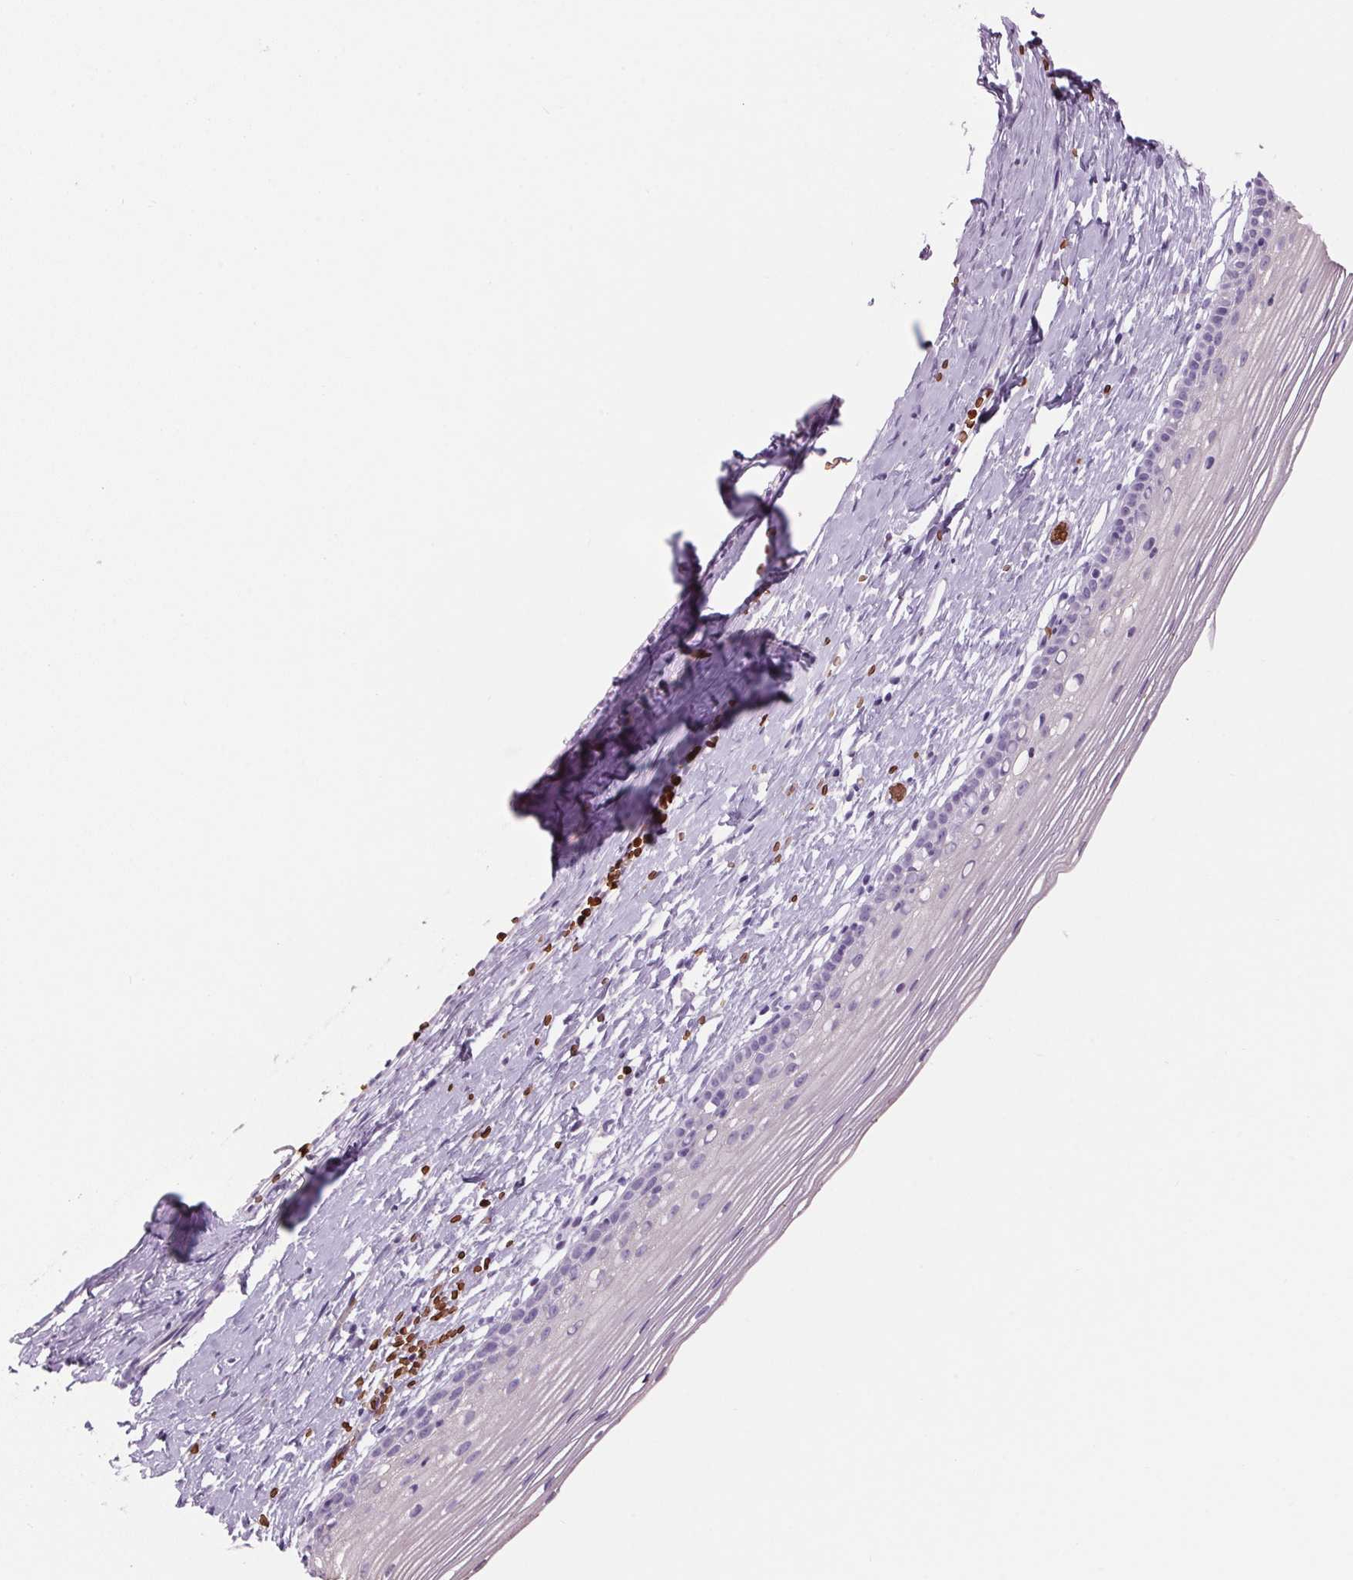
{"staining": {"intensity": "negative", "quantity": "none", "location": "none"}, "tissue": "cervix", "cell_type": "Glandular cells", "image_type": "normal", "snomed": [{"axis": "morphology", "description": "Normal tissue, NOS"}, {"axis": "topography", "description": "Cervix"}], "caption": "This is a histopathology image of IHC staining of benign cervix, which shows no positivity in glandular cells. (Stains: DAB immunohistochemistry with hematoxylin counter stain, Microscopy: brightfield microscopy at high magnification).", "gene": "HBQ1", "patient": {"sex": "female", "age": 40}}